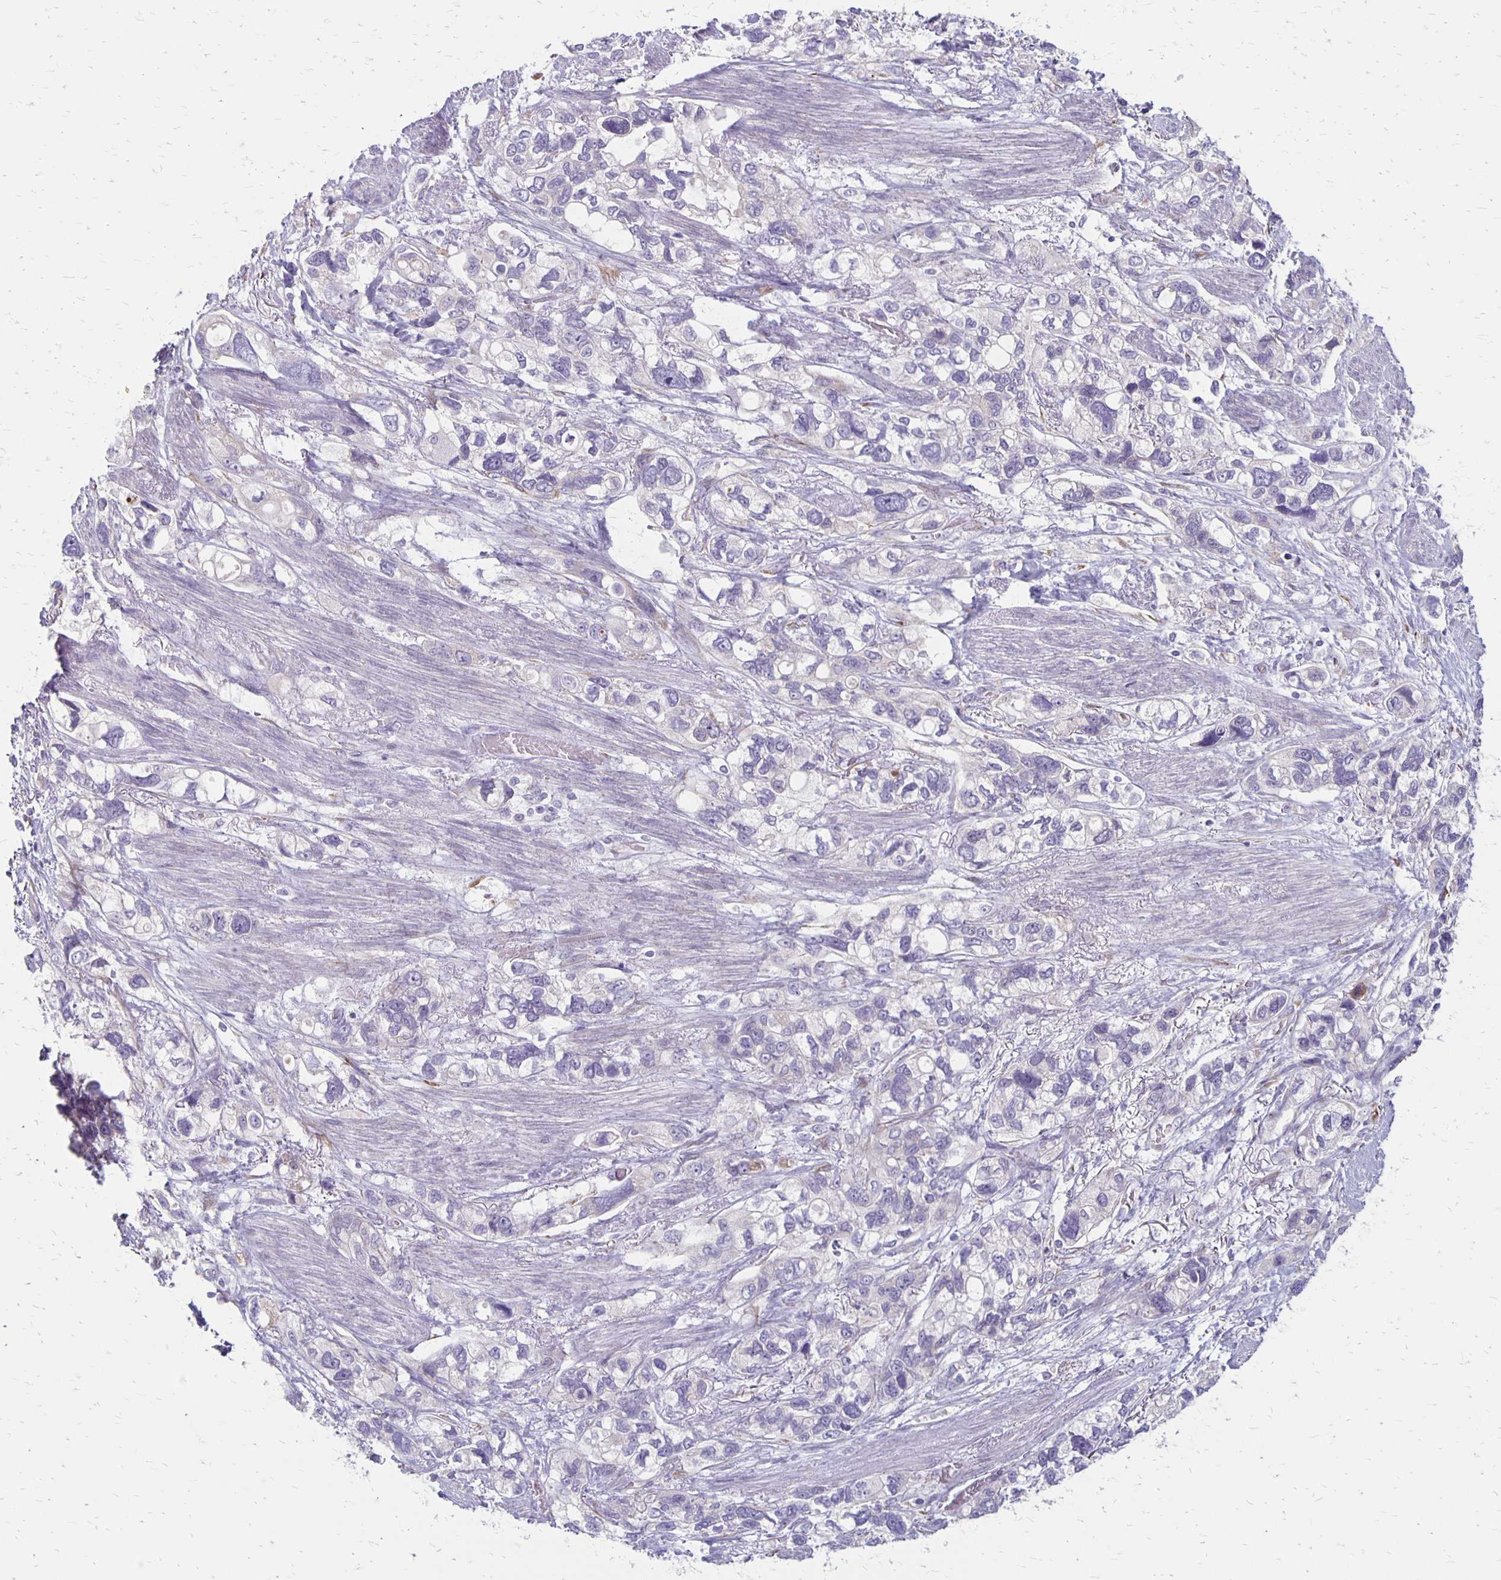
{"staining": {"intensity": "negative", "quantity": "none", "location": "none"}, "tissue": "stomach cancer", "cell_type": "Tumor cells", "image_type": "cancer", "snomed": [{"axis": "morphology", "description": "Adenocarcinoma, NOS"}, {"axis": "topography", "description": "Stomach, upper"}], "caption": "Immunohistochemical staining of human stomach adenocarcinoma displays no significant expression in tumor cells.", "gene": "HOMER1", "patient": {"sex": "female", "age": 81}}